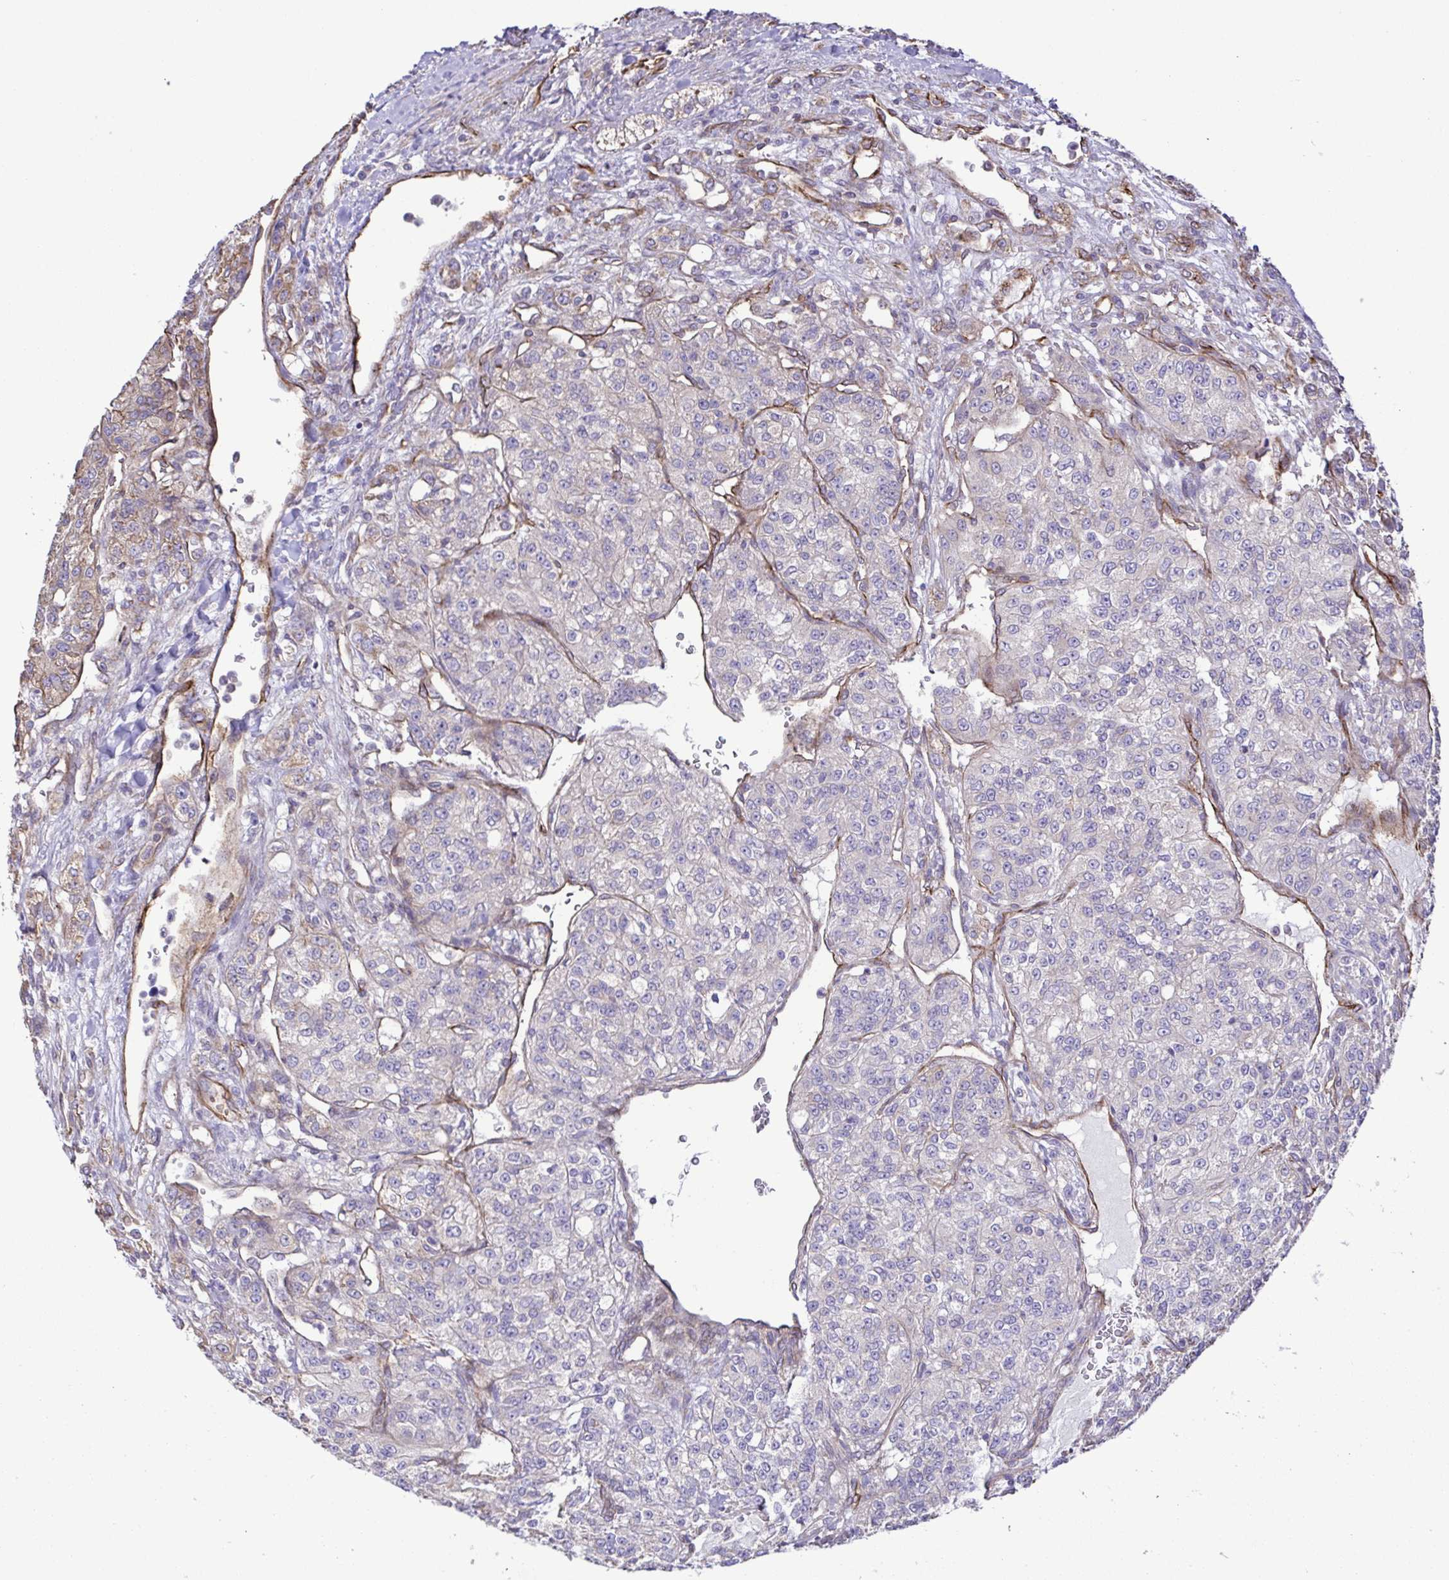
{"staining": {"intensity": "negative", "quantity": "none", "location": "none"}, "tissue": "renal cancer", "cell_type": "Tumor cells", "image_type": "cancer", "snomed": [{"axis": "morphology", "description": "Adenocarcinoma, NOS"}, {"axis": "topography", "description": "Kidney"}], "caption": "Immunohistochemistry of human renal cancer exhibits no expression in tumor cells. Nuclei are stained in blue.", "gene": "FLT1", "patient": {"sex": "female", "age": 63}}